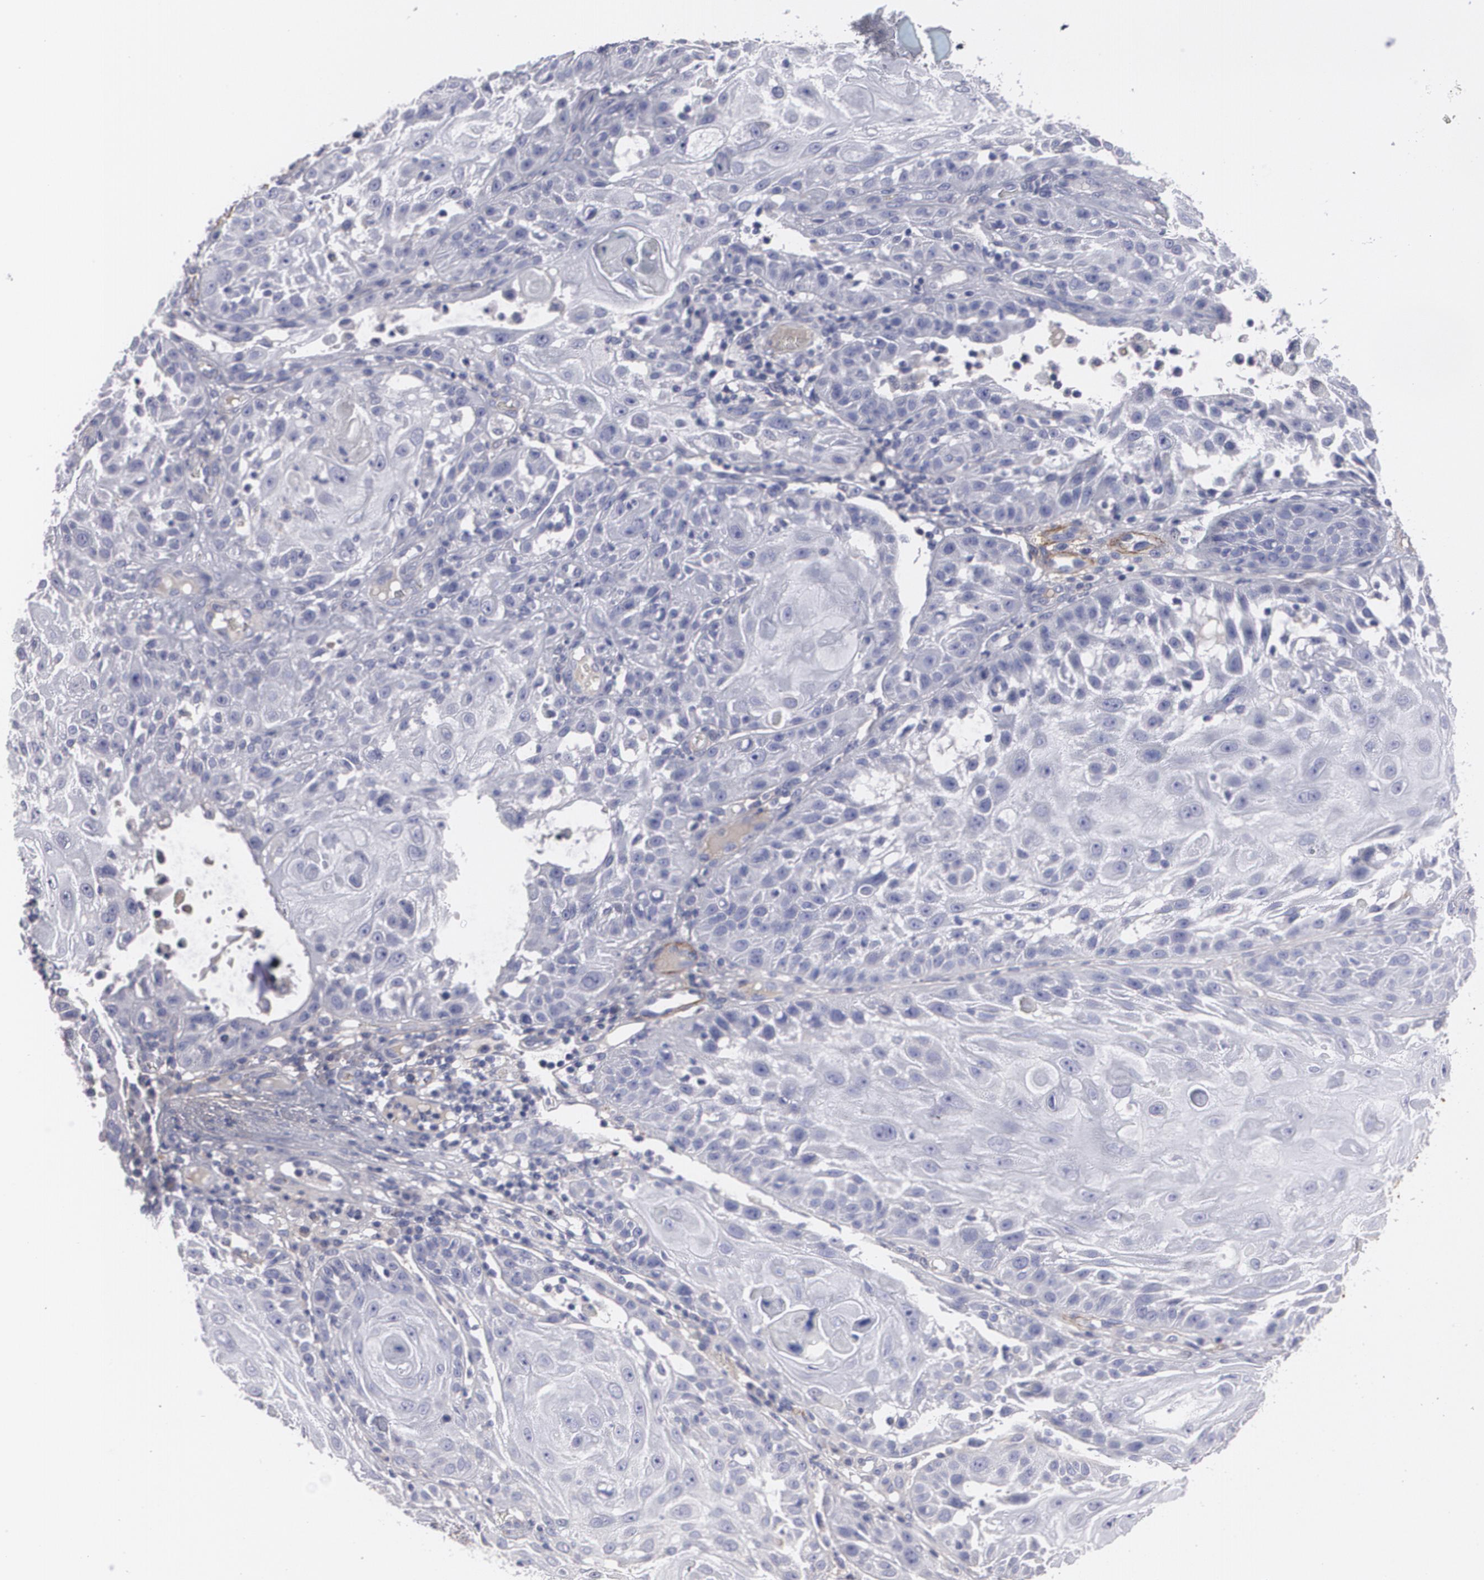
{"staining": {"intensity": "negative", "quantity": "none", "location": "none"}, "tissue": "skin cancer", "cell_type": "Tumor cells", "image_type": "cancer", "snomed": [{"axis": "morphology", "description": "Squamous cell carcinoma, NOS"}, {"axis": "topography", "description": "Skin"}], "caption": "Tumor cells are negative for brown protein staining in skin squamous cell carcinoma. (DAB (3,3'-diaminobenzidine) IHC with hematoxylin counter stain).", "gene": "FBLN1", "patient": {"sex": "female", "age": 89}}